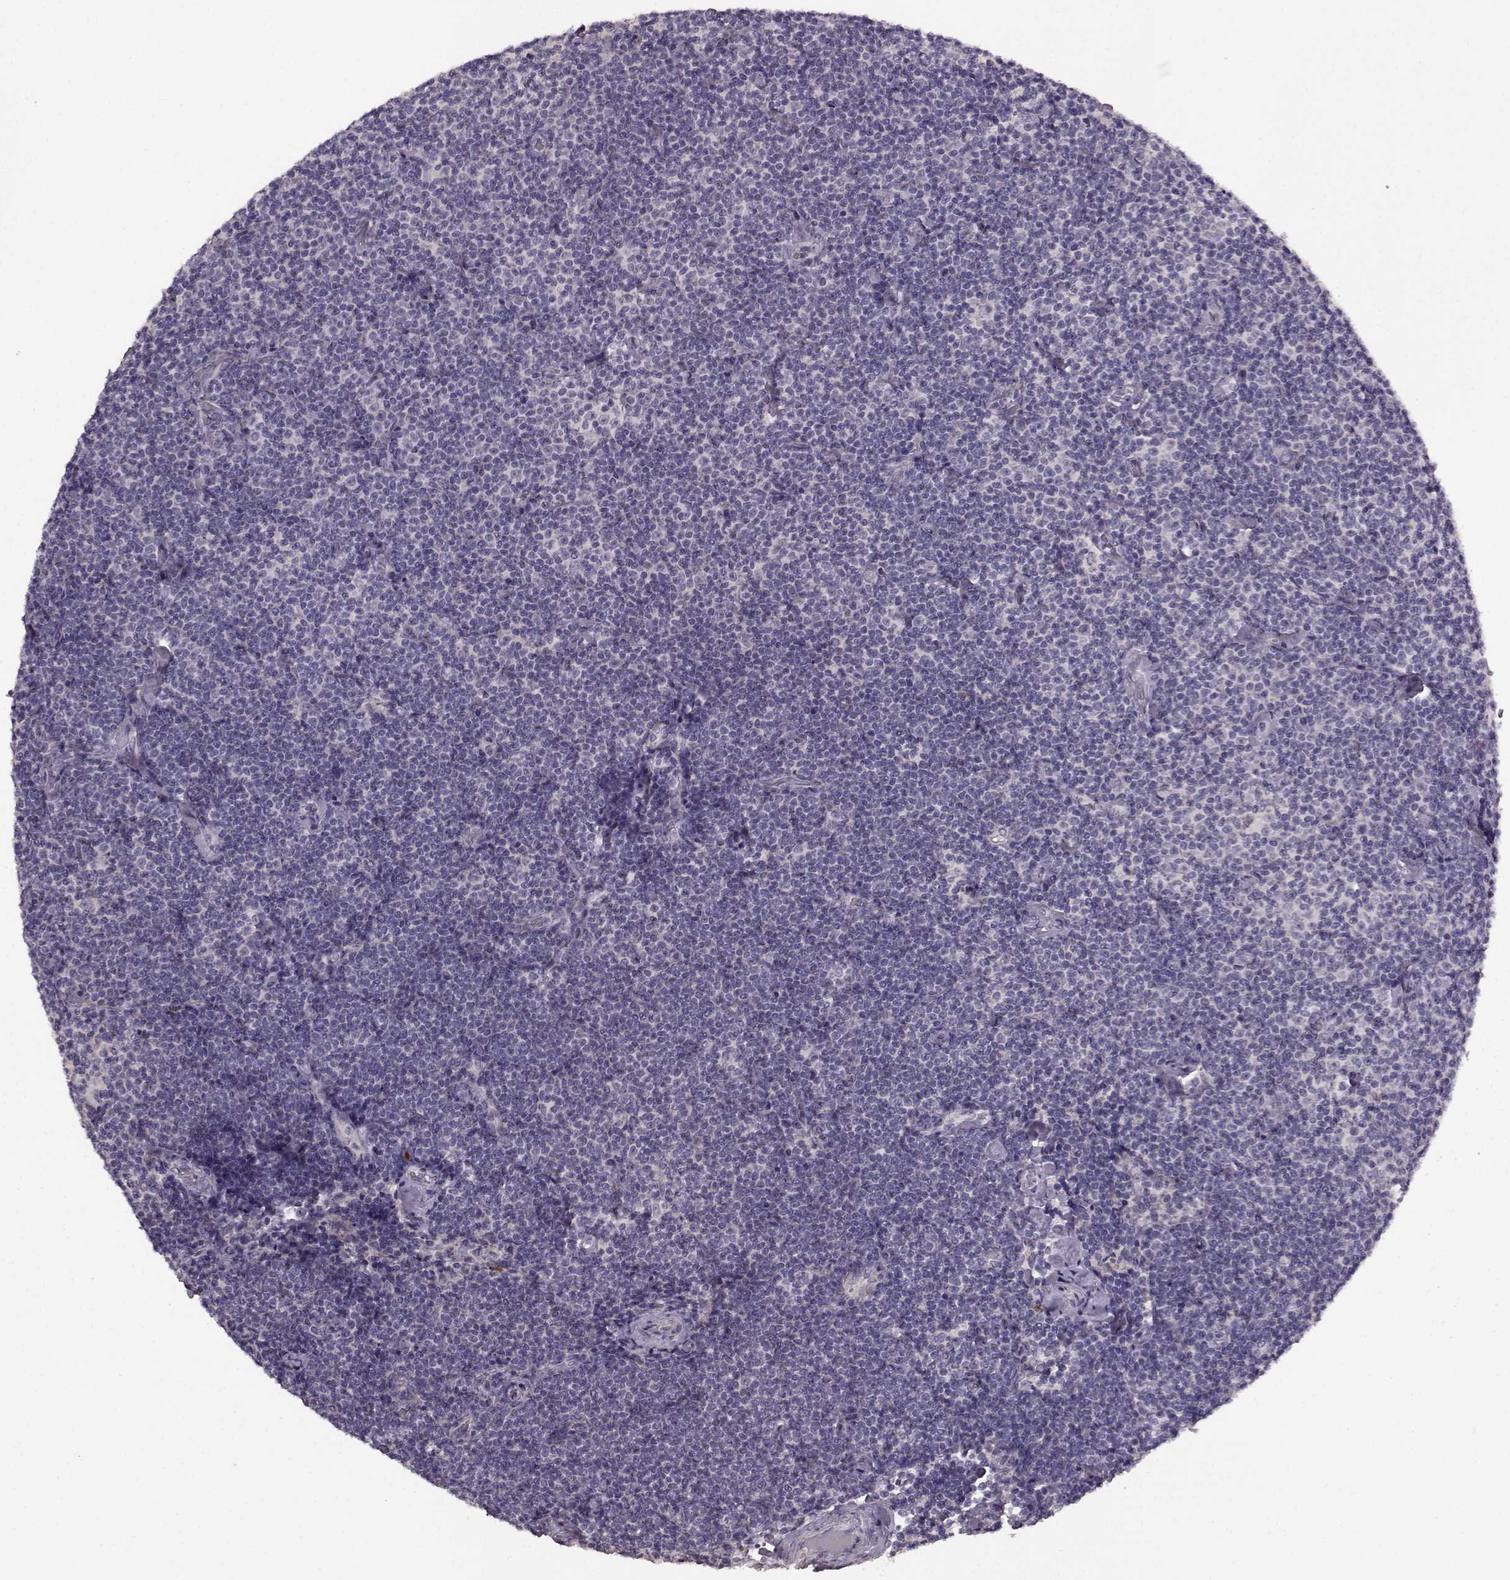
{"staining": {"intensity": "negative", "quantity": "none", "location": "none"}, "tissue": "lymphoma", "cell_type": "Tumor cells", "image_type": "cancer", "snomed": [{"axis": "morphology", "description": "Malignant lymphoma, non-Hodgkin's type, Low grade"}, {"axis": "topography", "description": "Lymph node"}], "caption": "Human lymphoma stained for a protein using immunohistochemistry (IHC) shows no positivity in tumor cells.", "gene": "SLC52A3", "patient": {"sex": "male", "age": 81}}